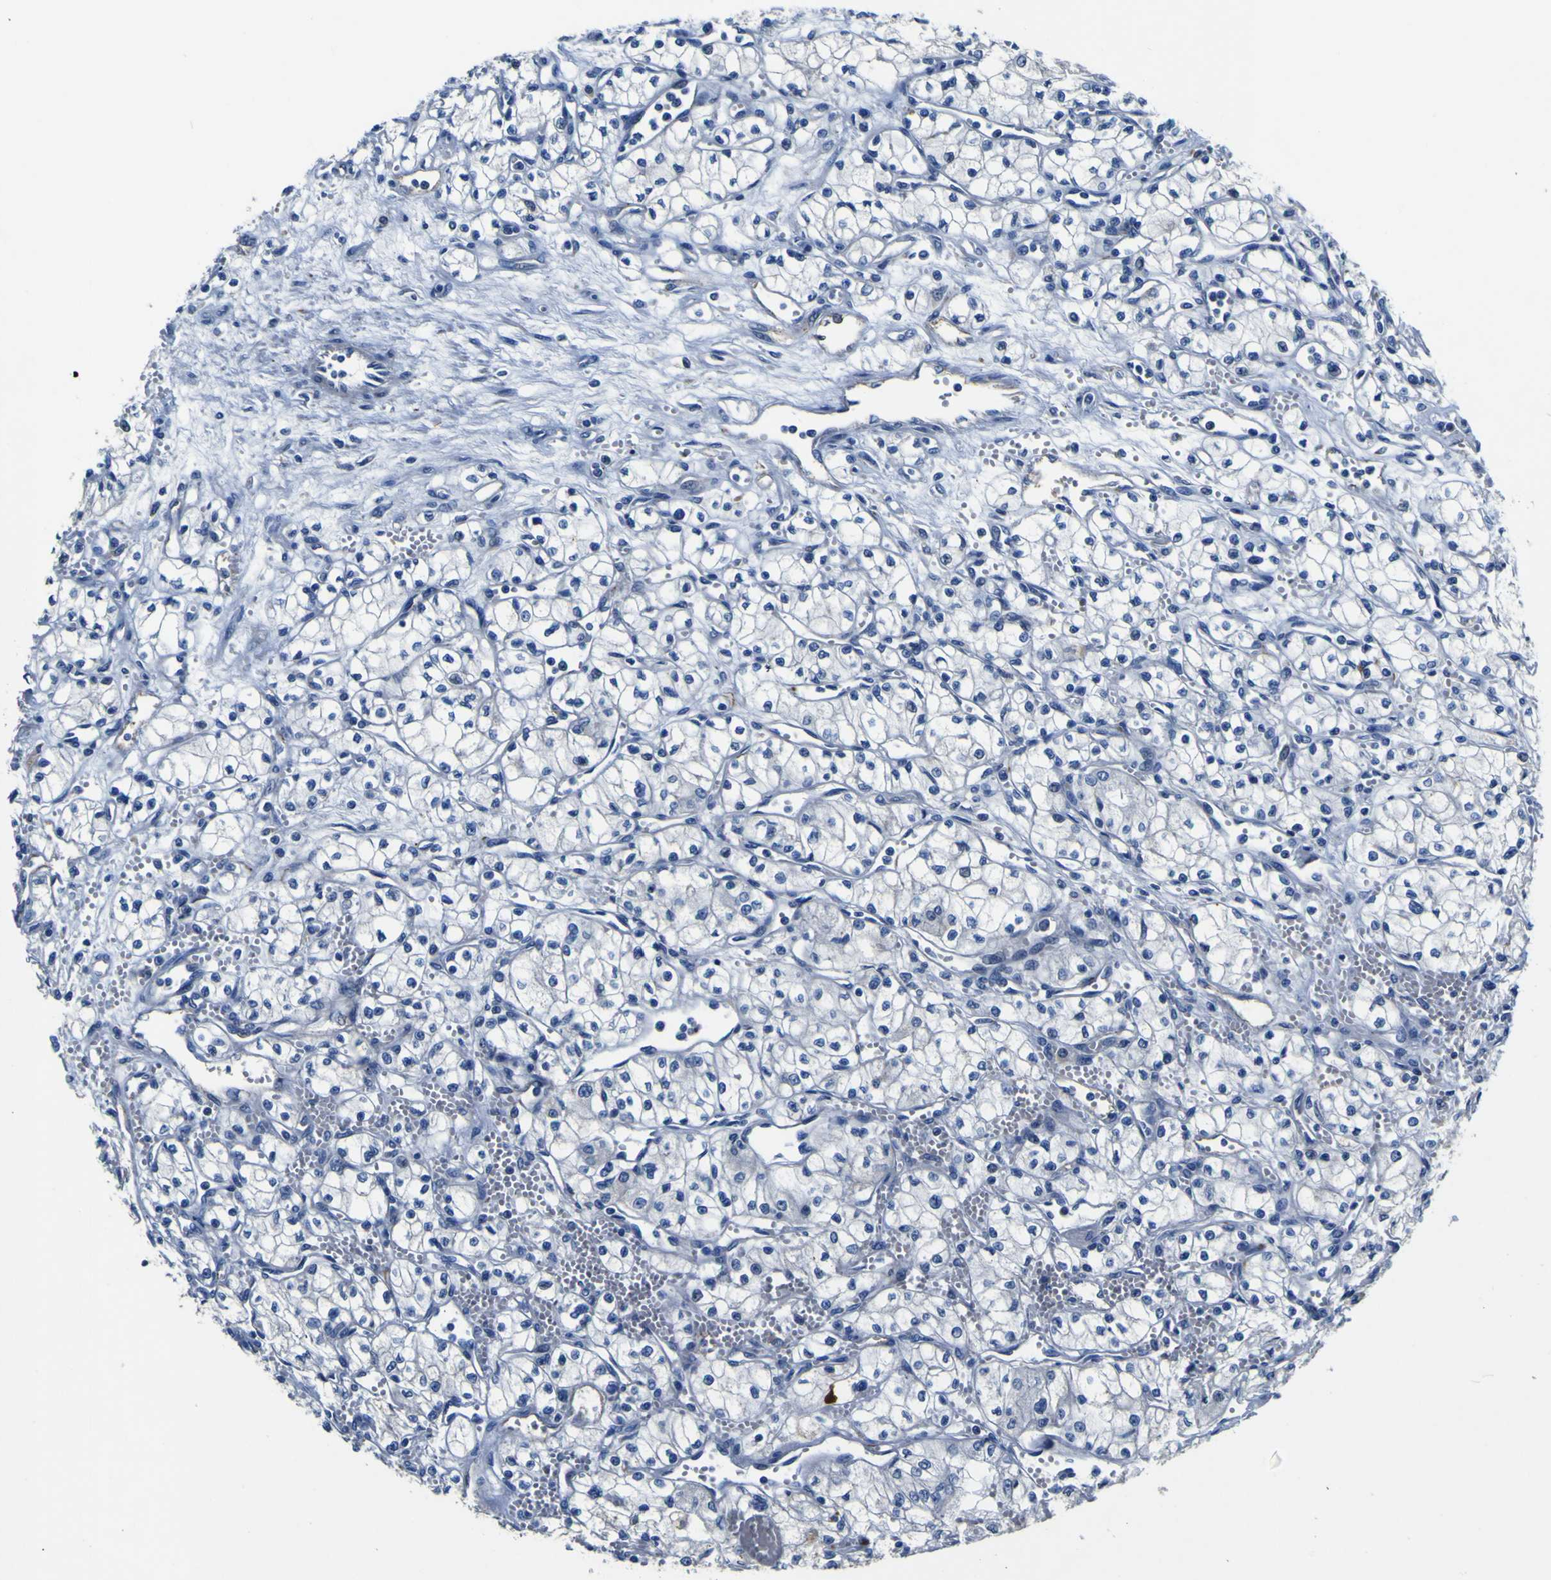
{"staining": {"intensity": "negative", "quantity": "none", "location": "none"}, "tissue": "renal cancer", "cell_type": "Tumor cells", "image_type": "cancer", "snomed": [{"axis": "morphology", "description": "Normal tissue, NOS"}, {"axis": "morphology", "description": "Adenocarcinoma, NOS"}, {"axis": "topography", "description": "Kidney"}], "caption": "Immunohistochemistry of human renal cancer reveals no positivity in tumor cells. (DAB immunohistochemistry (IHC) visualized using brightfield microscopy, high magnification).", "gene": "AGAP3", "patient": {"sex": "male", "age": 59}}